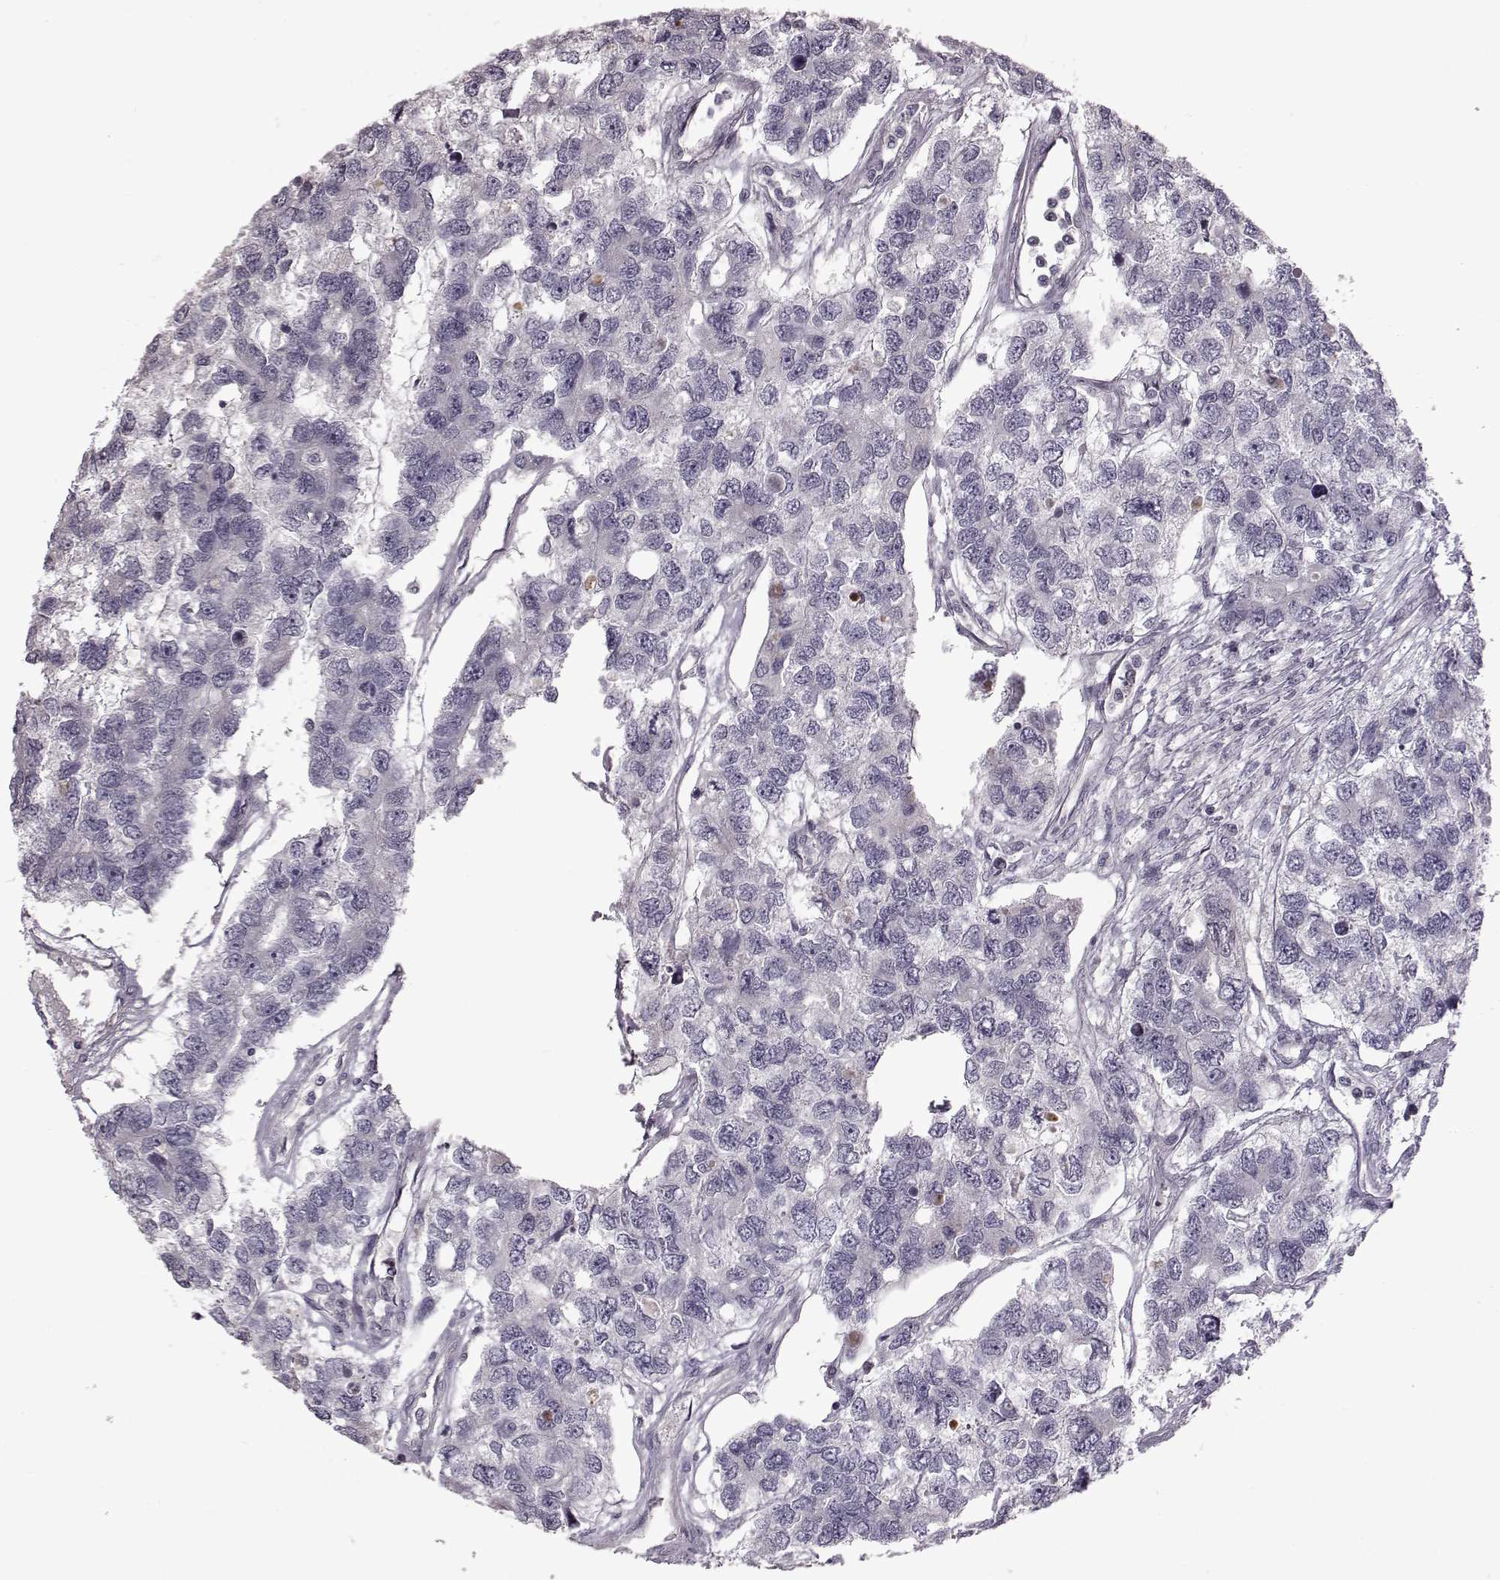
{"staining": {"intensity": "negative", "quantity": "none", "location": "none"}, "tissue": "testis cancer", "cell_type": "Tumor cells", "image_type": "cancer", "snomed": [{"axis": "morphology", "description": "Seminoma, NOS"}, {"axis": "topography", "description": "Testis"}], "caption": "DAB immunohistochemical staining of human seminoma (testis) exhibits no significant positivity in tumor cells.", "gene": "GAL", "patient": {"sex": "male", "age": 52}}